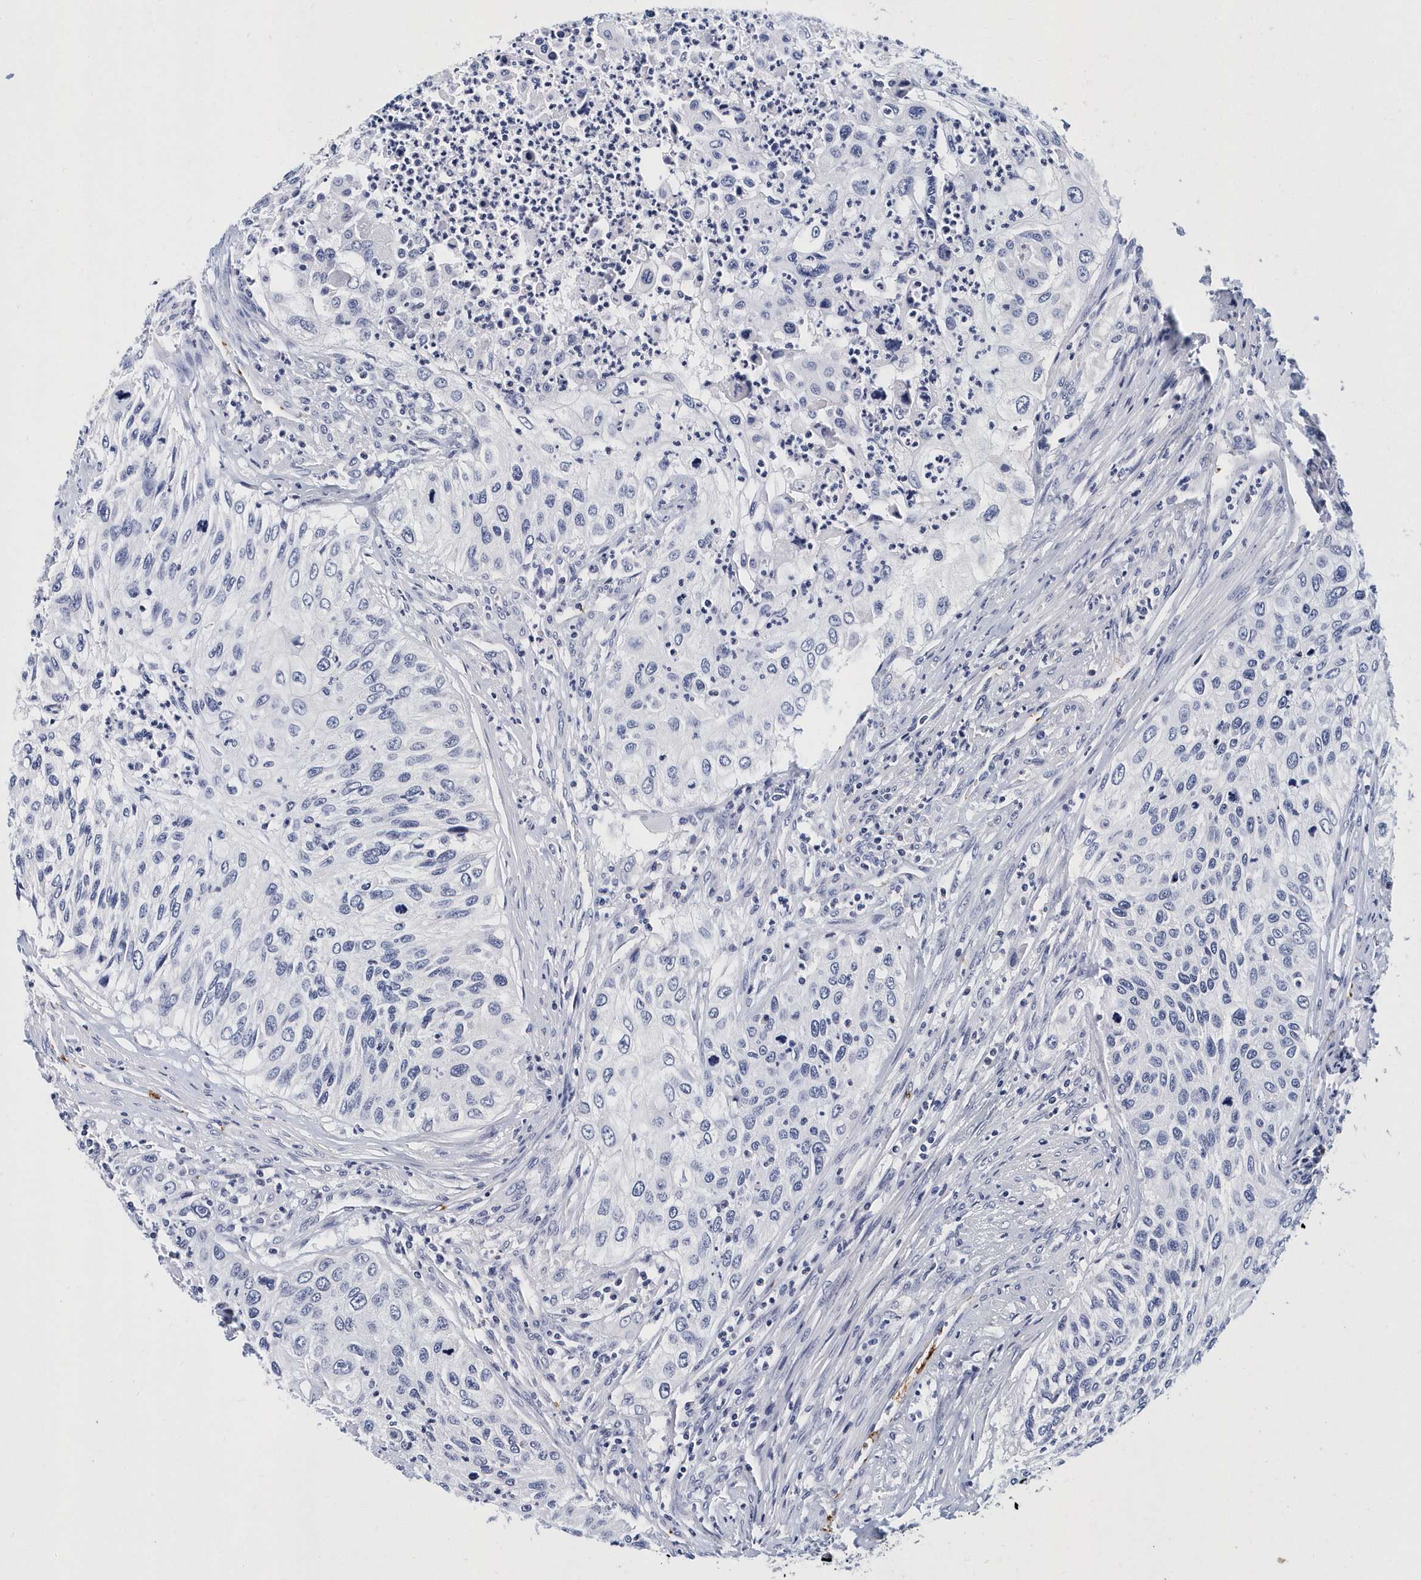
{"staining": {"intensity": "negative", "quantity": "none", "location": "none"}, "tissue": "urothelial cancer", "cell_type": "Tumor cells", "image_type": "cancer", "snomed": [{"axis": "morphology", "description": "Urothelial carcinoma, High grade"}, {"axis": "topography", "description": "Urinary bladder"}], "caption": "Immunohistochemistry (IHC) micrograph of urothelial cancer stained for a protein (brown), which exhibits no positivity in tumor cells. Brightfield microscopy of immunohistochemistry stained with DAB (brown) and hematoxylin (blue), captured at high magnification.", "gene": "ITGA2B", "patient": {"sex": "female", "age": 60}}